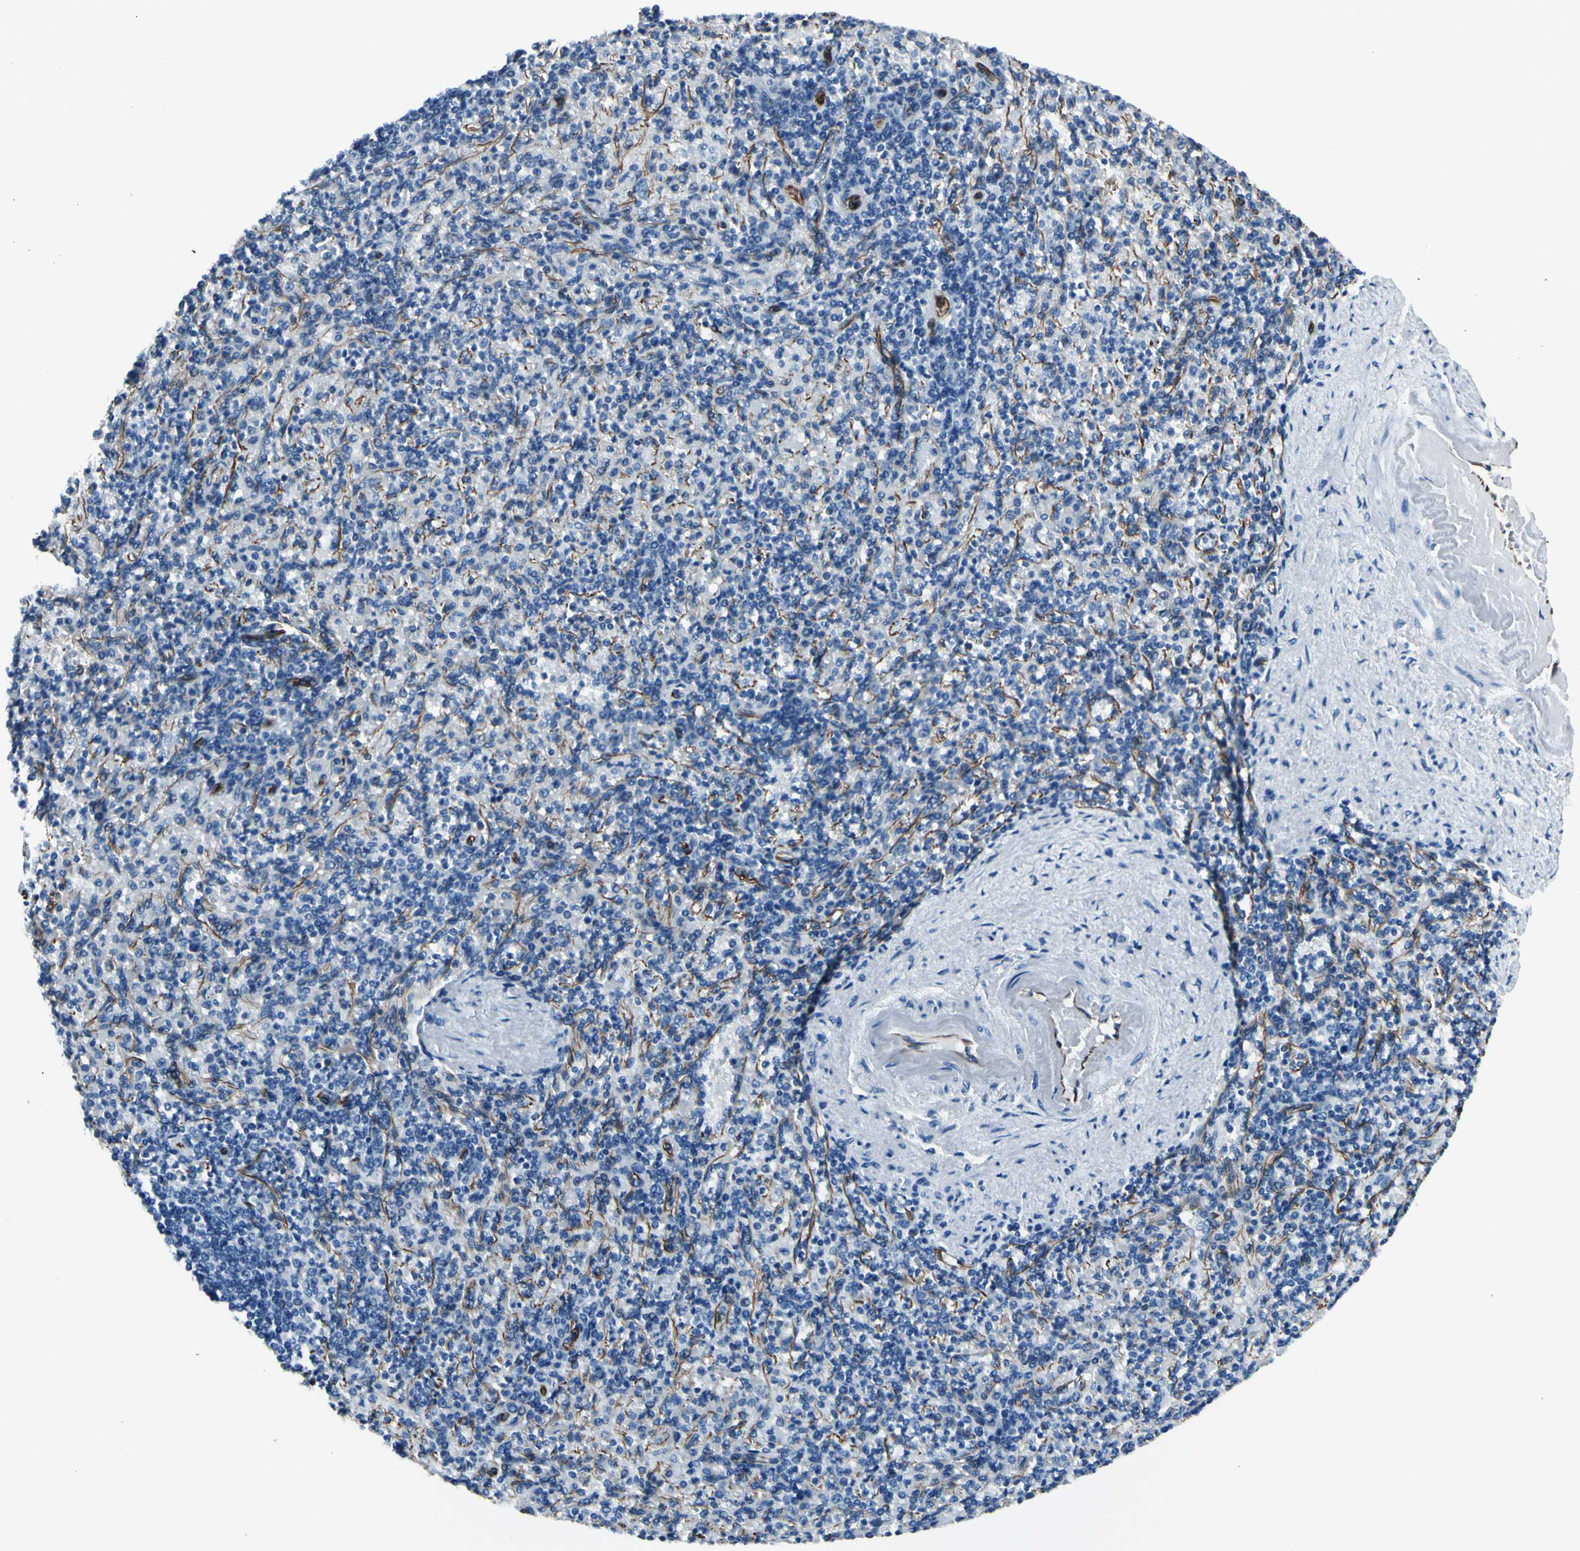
{"staining": {"intensity": "negative", "quantity": "none", "location": "none"}, "tissue": "spleen", "cell_type": "Cells in red pulp", "image_type": "normal", "snomed": [{"axis": "morphology", "description": "Normal tissue, NOS"}, {"axis": "topography", "description": "Spleen"}], "caption": "Cells in red pulp show no significant expression in unremarkable spleen. (Immunohistochemistry, brightfield microscopy, high magnification).", "gene": "PTH2R", "patient": {"sex": "female", "age": 74}}